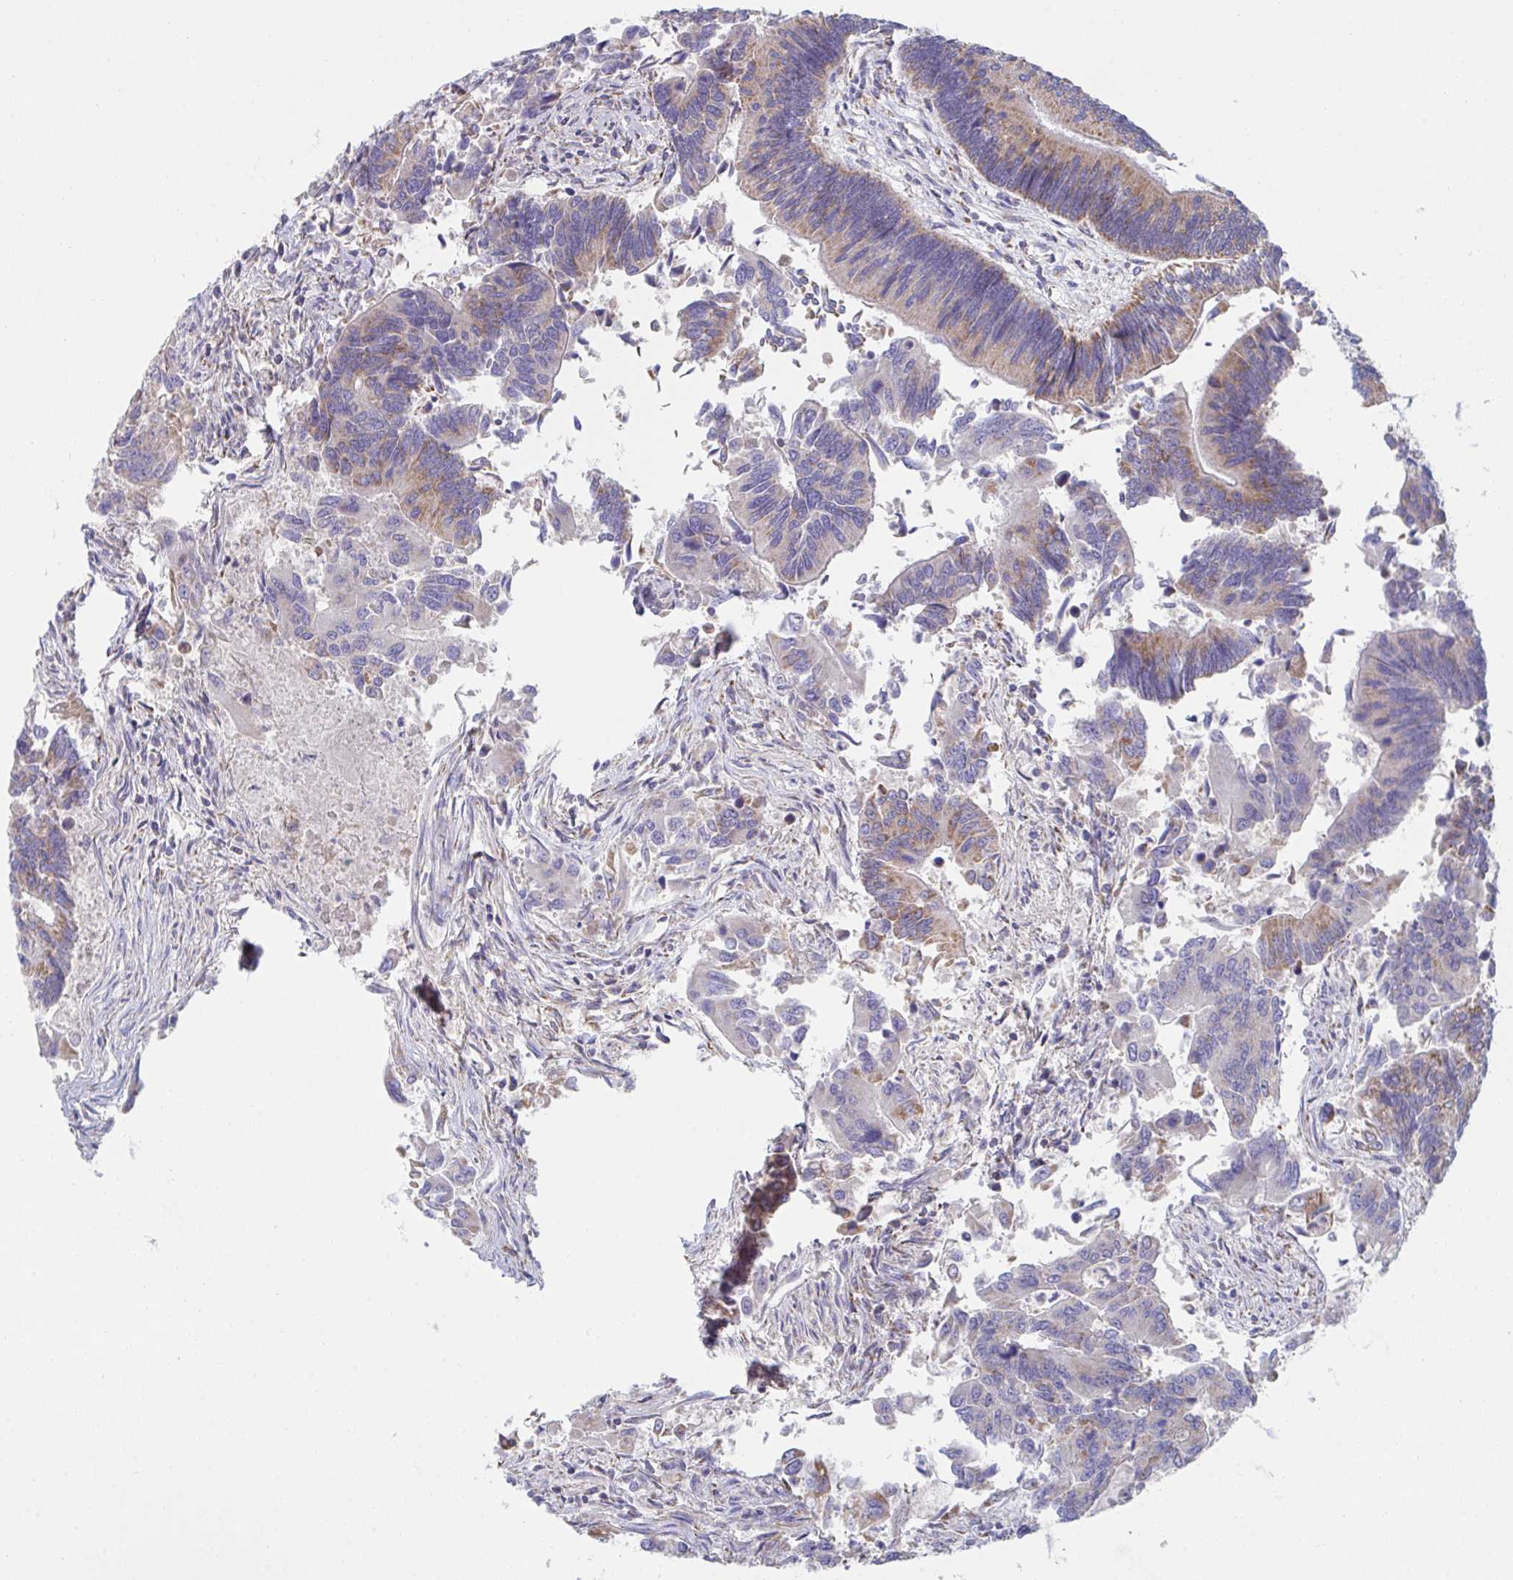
{"staining": {"intensity": "moderate", "quantity": "<25%", "location": "cytoplasmic/membranous"}, "tissue": "colorectal cancer", "cell_type": "Tumor cells", "image_type": "cancer", "snomed": [{"axis": "morphology", "description": "Adenocarcinoma, NOS"}, {"axis": "topography", "description": "Colon"}], "caption": "This micrograph demonstrates IHC staining of colorectal adenocarcinoma, with low moderate cytoplasmic/membranous positivity in about <25% of tumor cells.", "gene": "NDUFA7", "patient": {"sex": "female", "age": 67}}